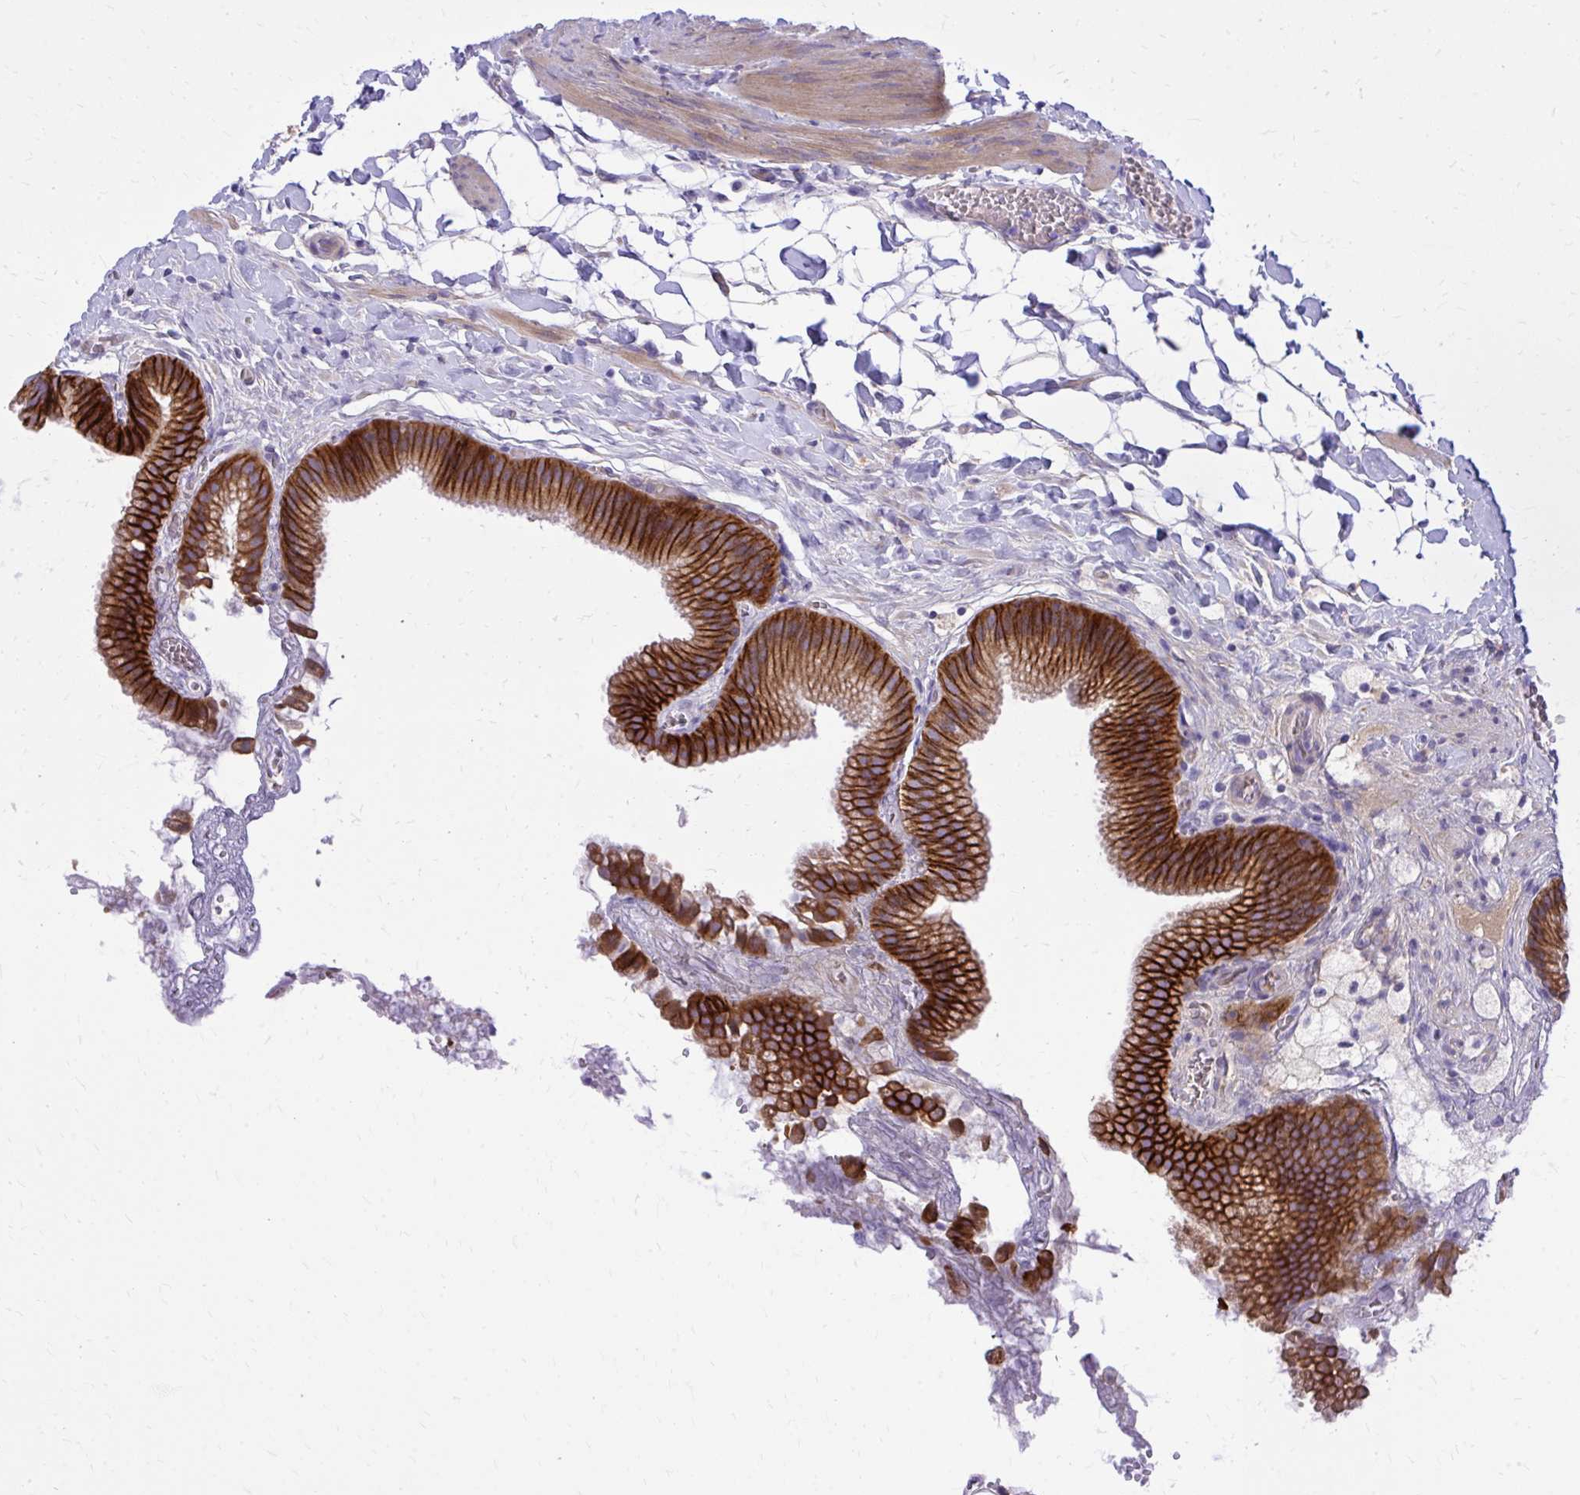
{"staining": {"intensity": "strong", "quantity": ">75%", "location": "cytoplasmic/membranous"}, "tissue": "gallbladder", "cell_type": "Glandular cells", "image_type": "normal", "snomed": [{"axis": "morphology", "description": "Normal tissue, NOS"}, {"axis": "topography", "description": "Gallbladder"}], "caption": "IHC of benign human gallbladder exhibits high levels of strong cytoplasmic/membranous positivity in approximately >75% of glandular cells.", "gene": "EPB41L1", "patient": {"sex": "female", "age": 63}}